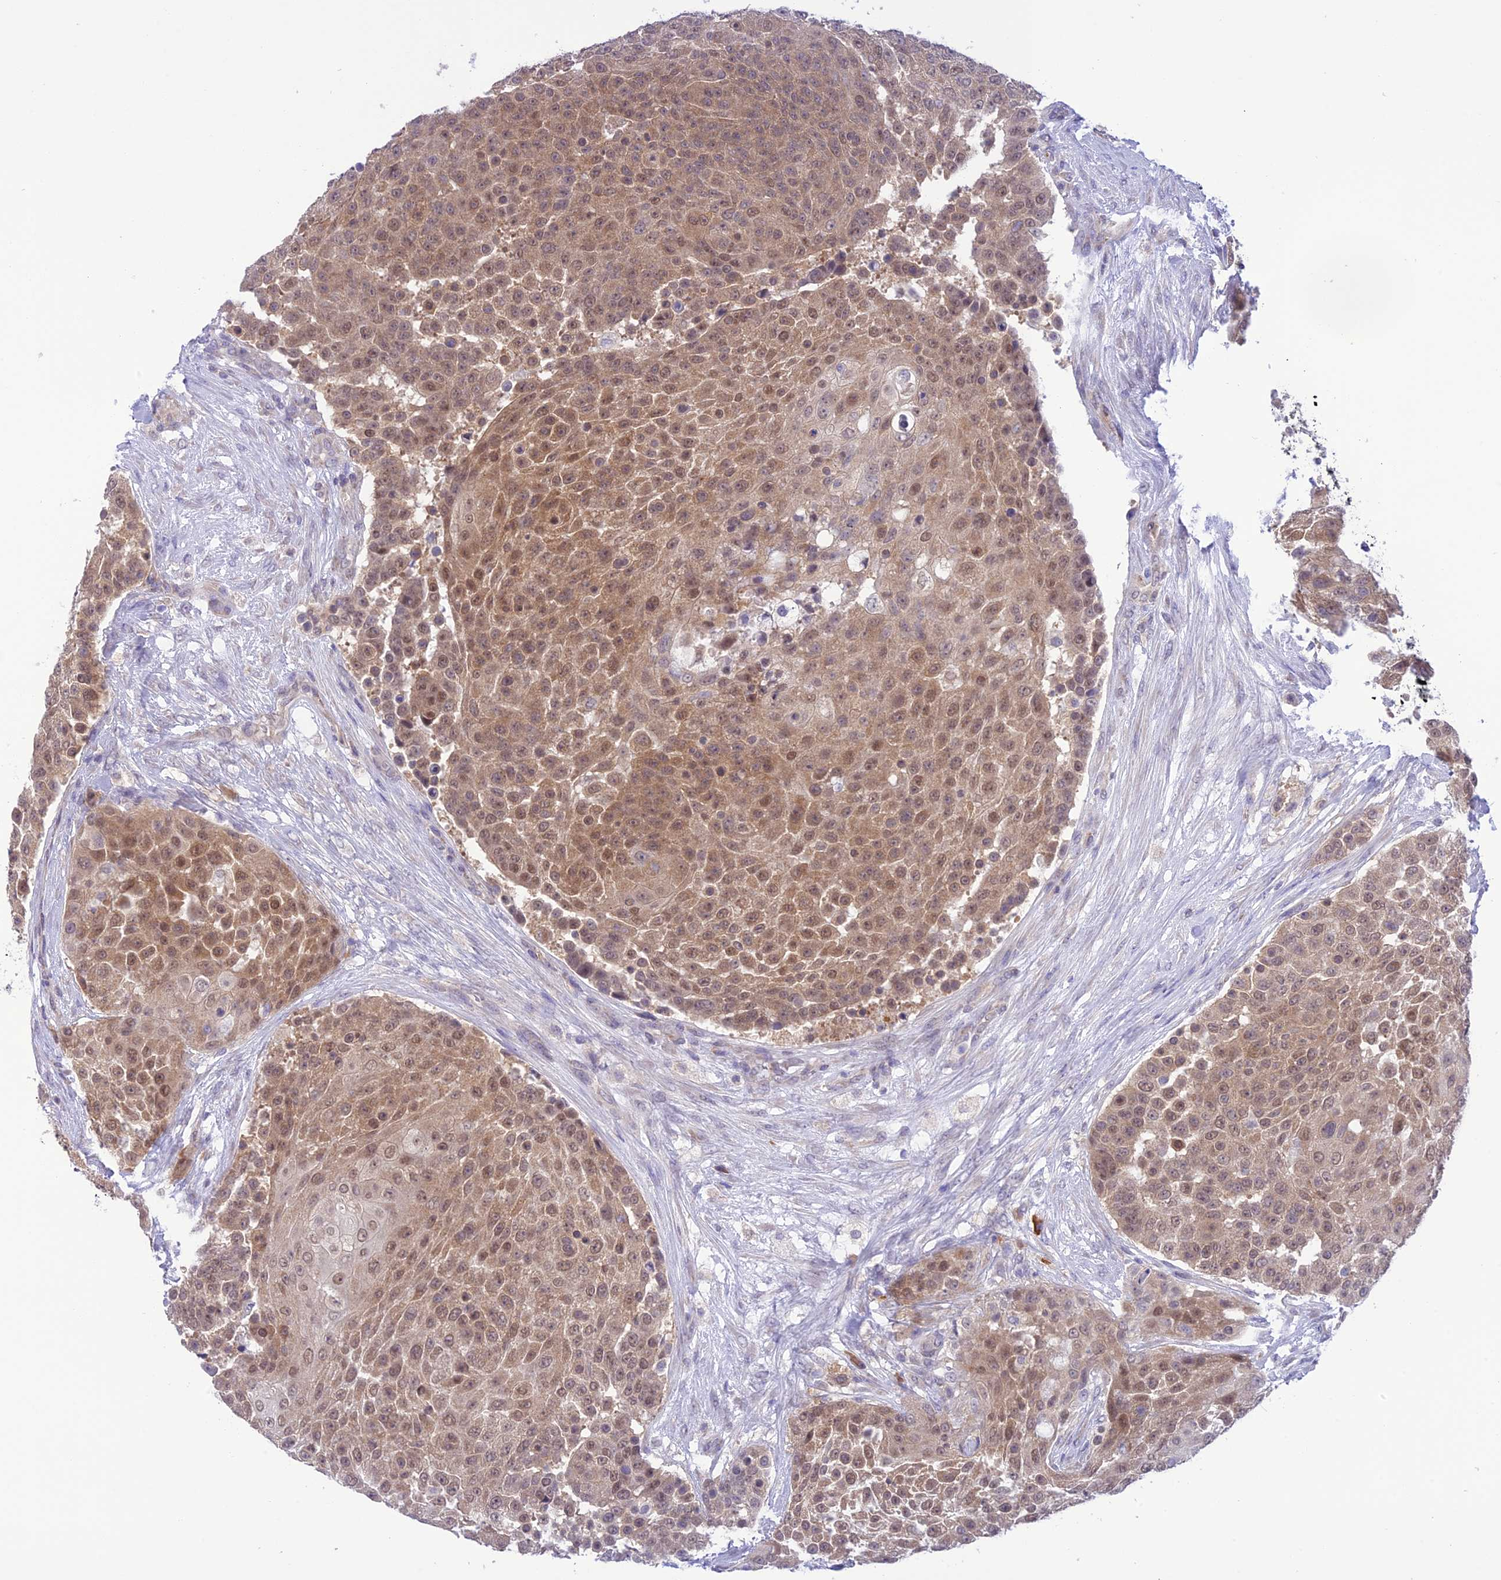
{"staining": {"intensity": "moderate", "quantity": ">75%", "location": "cytoplasmic/membranous,nuclear"}, "tissue": "urothelial cancer", "cell_type": "Tumor cells", "image_type": "cancer", "snomed": [{"axis": "morphology", "description": "Urothelial carcinoma, High grade"}, {"axis": "topography", "description": "Urinary bladder"}], "caption": "A medium amount of moderate cytoplasmic/membranous and nuclear expression is appreciated in approximately >75% of tumor cells in urothelial cancer tissue. The protein is shown in brown color, while the nuclei are stained blue.", "gene": "RNF126", "patient": {"sex": "female", "age": 63}}